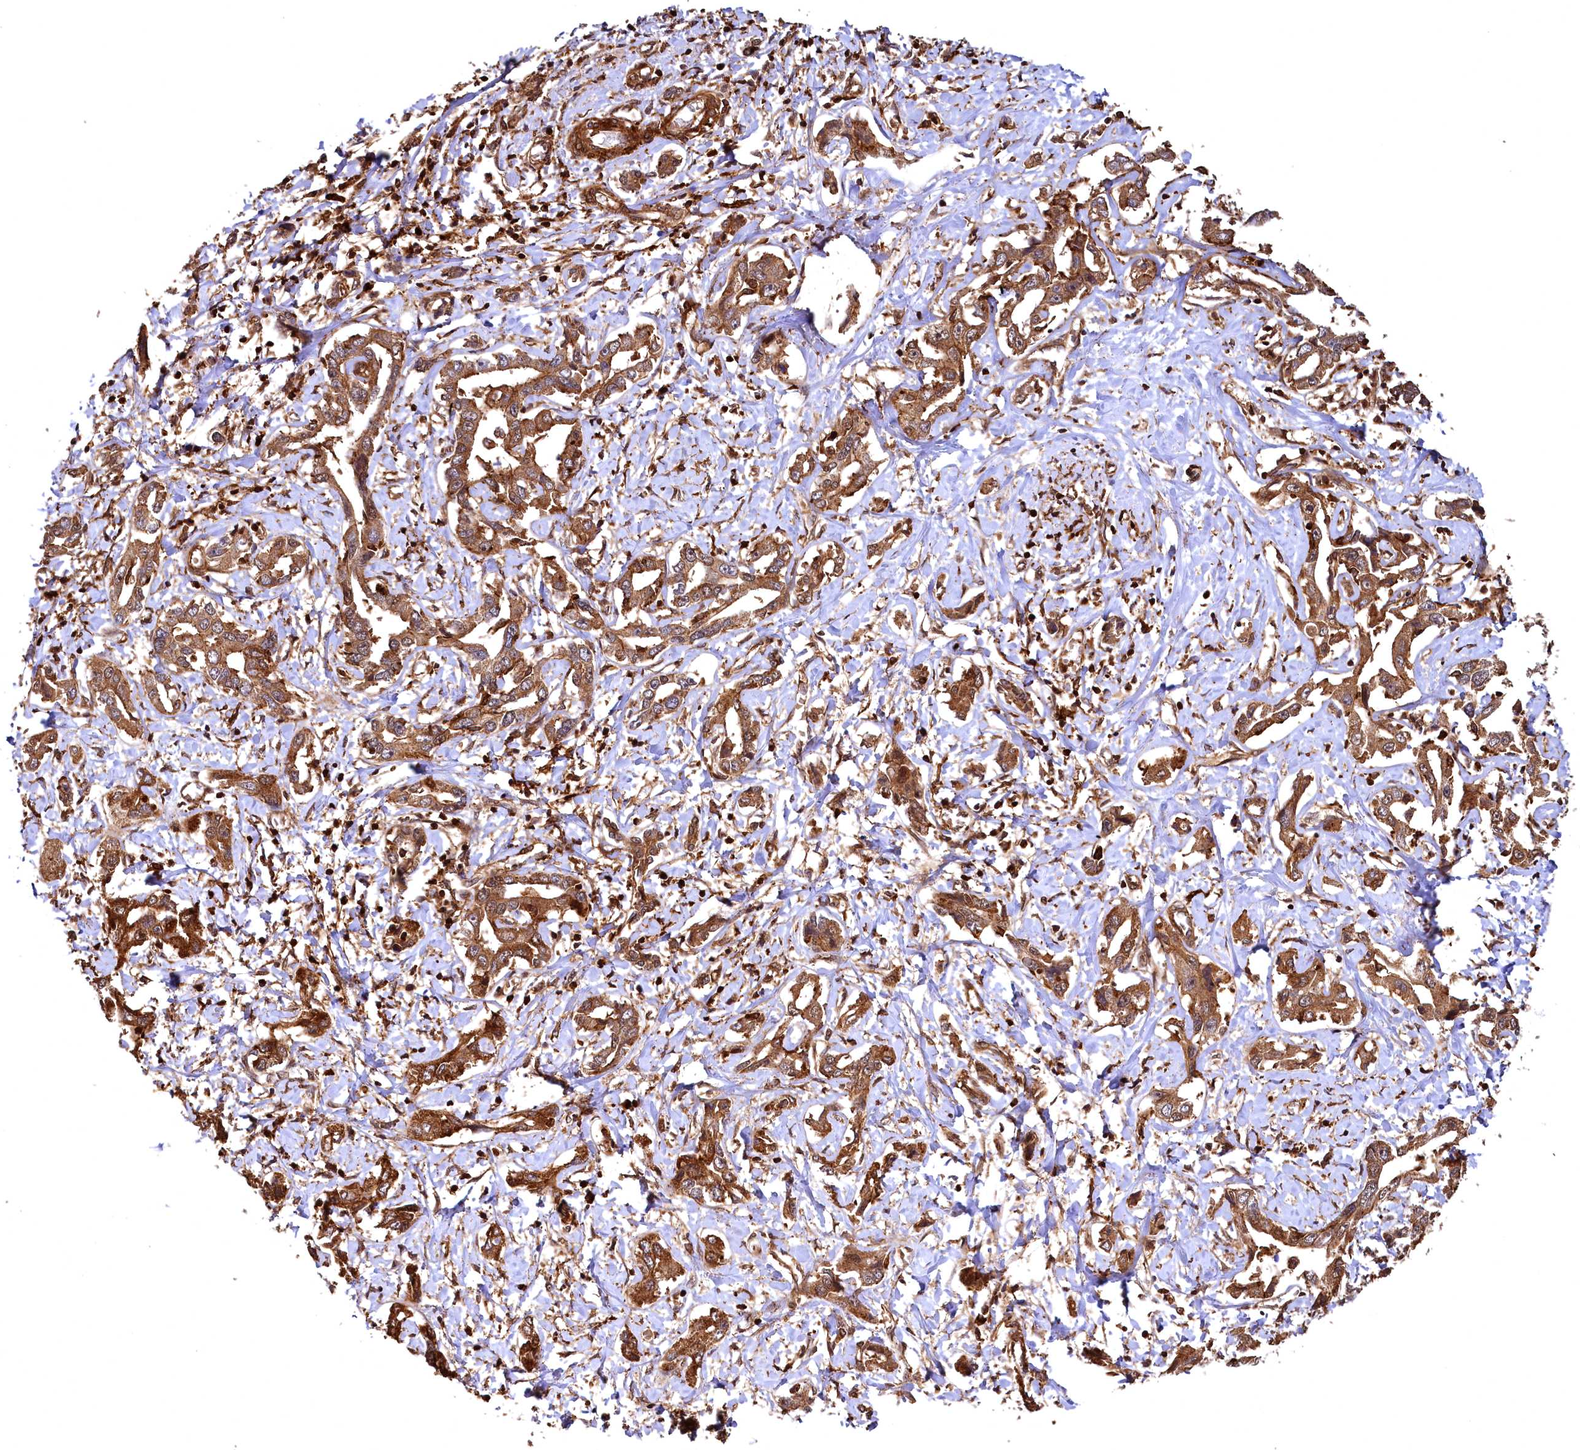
{"staining": {"intensity": "moderate", "quantity": ">75%", "location": "cytoplasmic/membranous"}, "tissue": "liver cancer", "cell_type": "Tumor cells", "image_type": "cancer", "snomed": [{"axis": "morphology", "description": "Cholangiocarcinoma"}, {"axis": "topography", "description": "Liver"}], "caption": "Cholangiocarcinoma (liver) stained with immunohistochemistry reveals moderate cytoplasmic/membranous expression in approximately >75% of tumor cells. Nuclei are stained in blue.", "gene": "STUB1", "patient": {"sex": "male", "age": 59}}